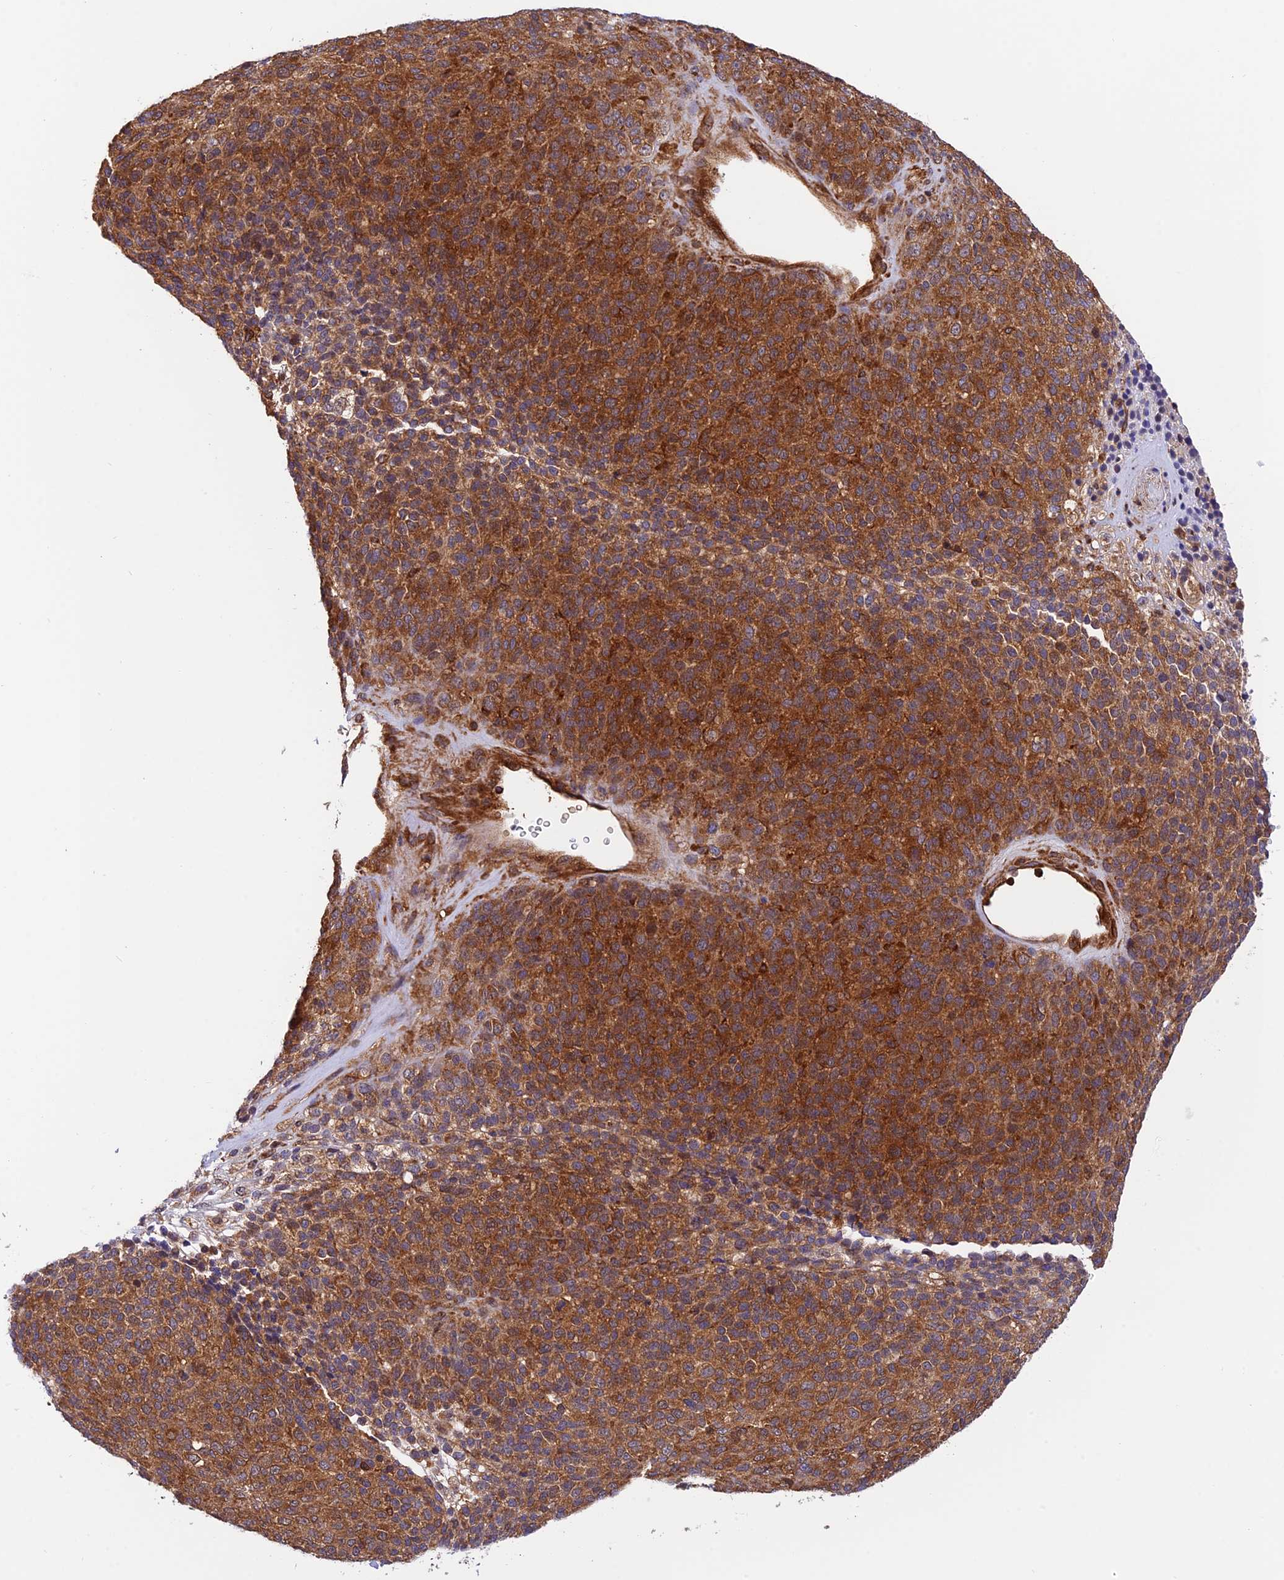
{"staining": {"intensity": "strong", "quantity": ">75%", "location": "cytoplasmic/membranous"}, "tissue": "melanoma", "cell_type": "Tumor cells", "image_type": "cancer", "snomed": [{"axis": "morphology", "description": "Malignant melanoma, Metastatic site"}, {"axis": "topography", "description": "Brain"}], "caption": "Immunohistochemistry (IHC) image of human melanoma stained for a protein (brown), which displays high levels of strong cytoplasmic/membranous expression in approximately >75% of tumor cells.", "gene": "EVI5L", "patient": {"sex": "female", "age": 56}}